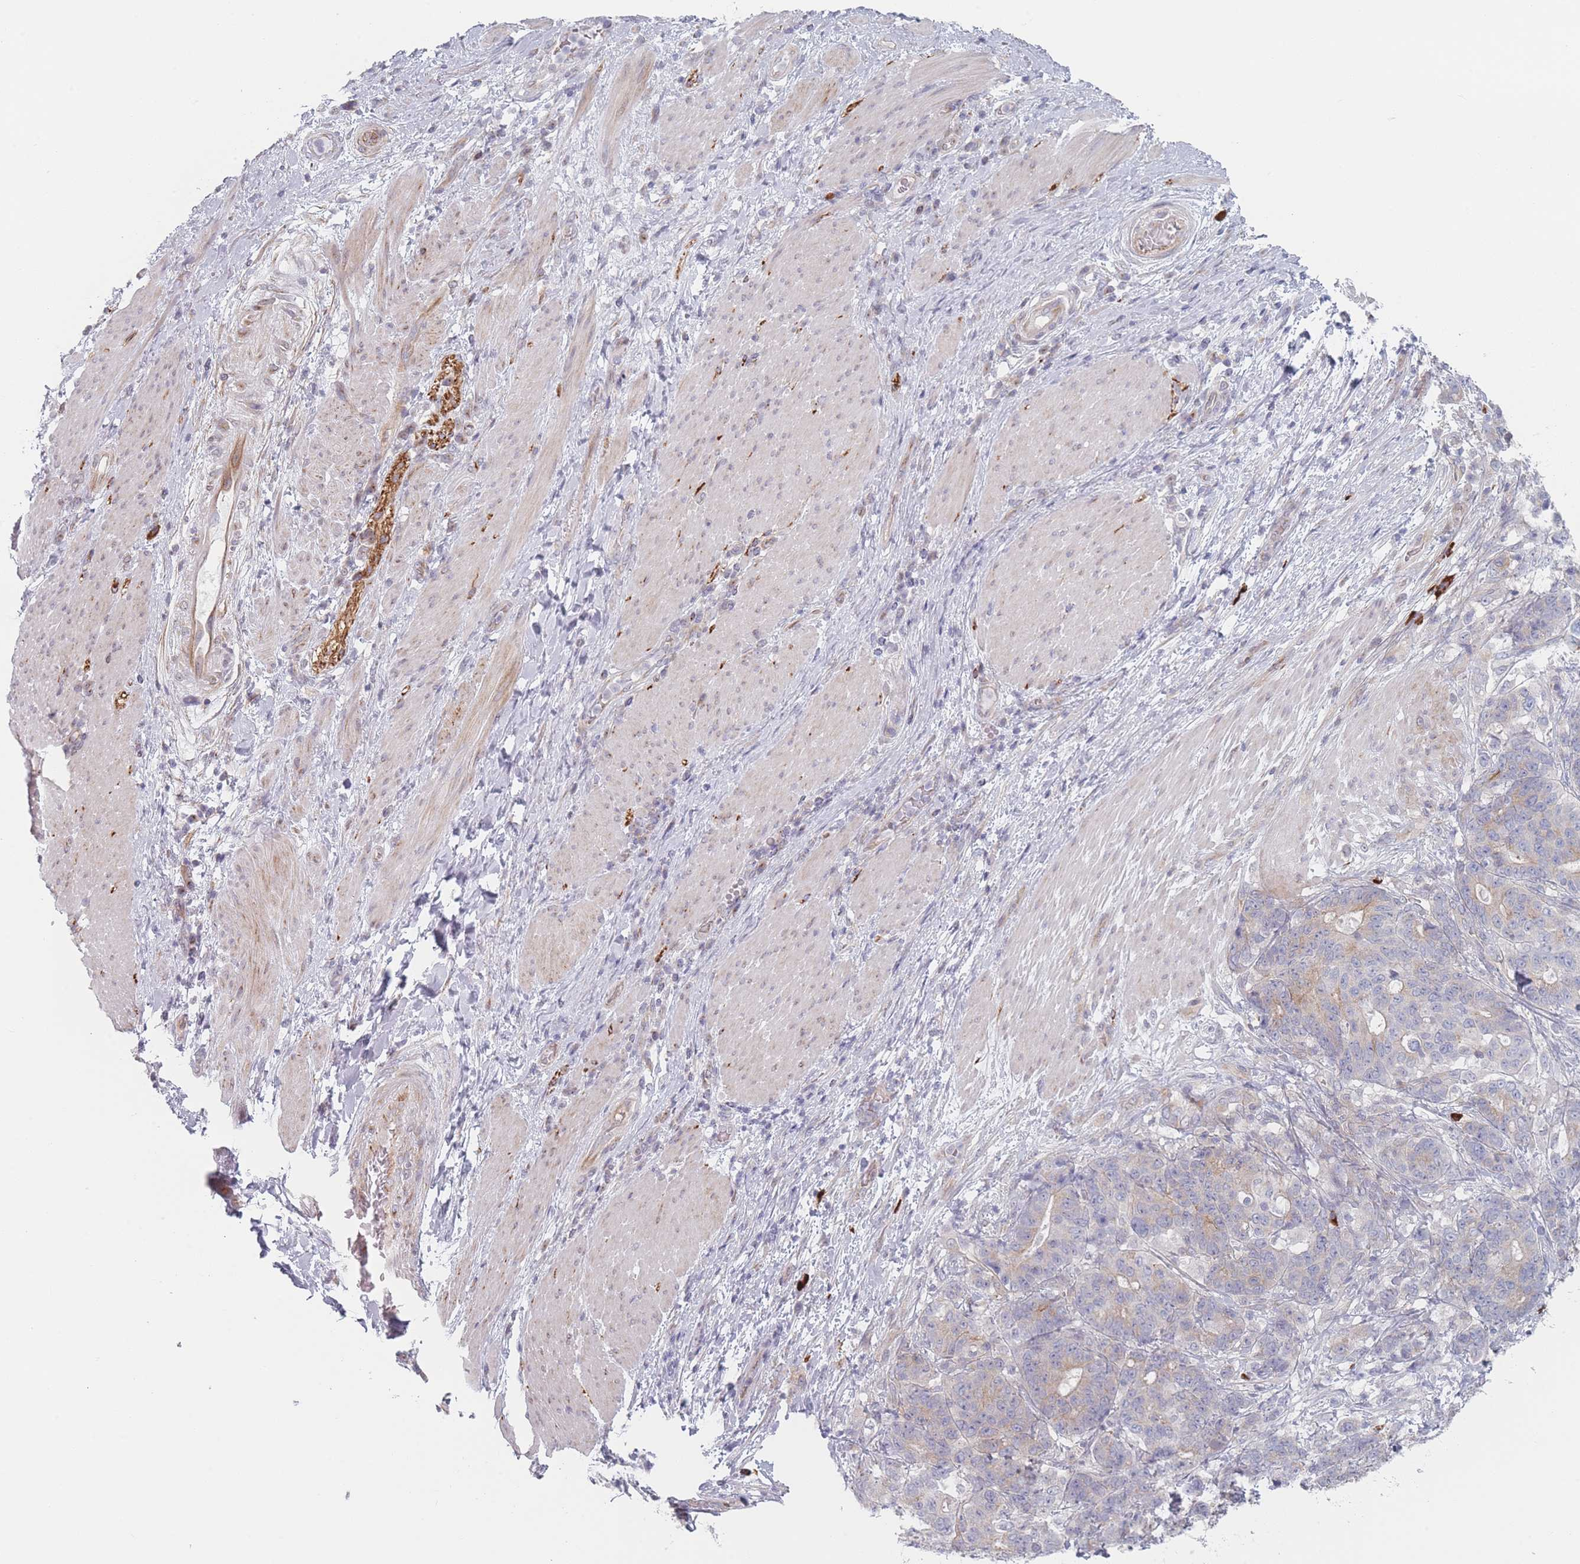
{"staining": {"intensity": "weak", "quantity": "<25%", "location": "cytoplasmic/membranous"}, "tissue": "stomach cancer", "cell_type": "Tumor cells", "image_type": "cancer", "snomed": [{"axis": "morphology", "description": "Normal tissue, NOS"}, {"axis": "morphology", "description": "Adenocarcinoma, NOS"}, {"axis": "topography", "description": "Stomach"}], "caption": "High power microscopy micrograph of an immunohistochemistry (IHC) micrograph of stomach cancer, revealing no significant positivity in tumor cells.", "gene": "RNF4", "patient": {"sex": "female", "age": 64}}